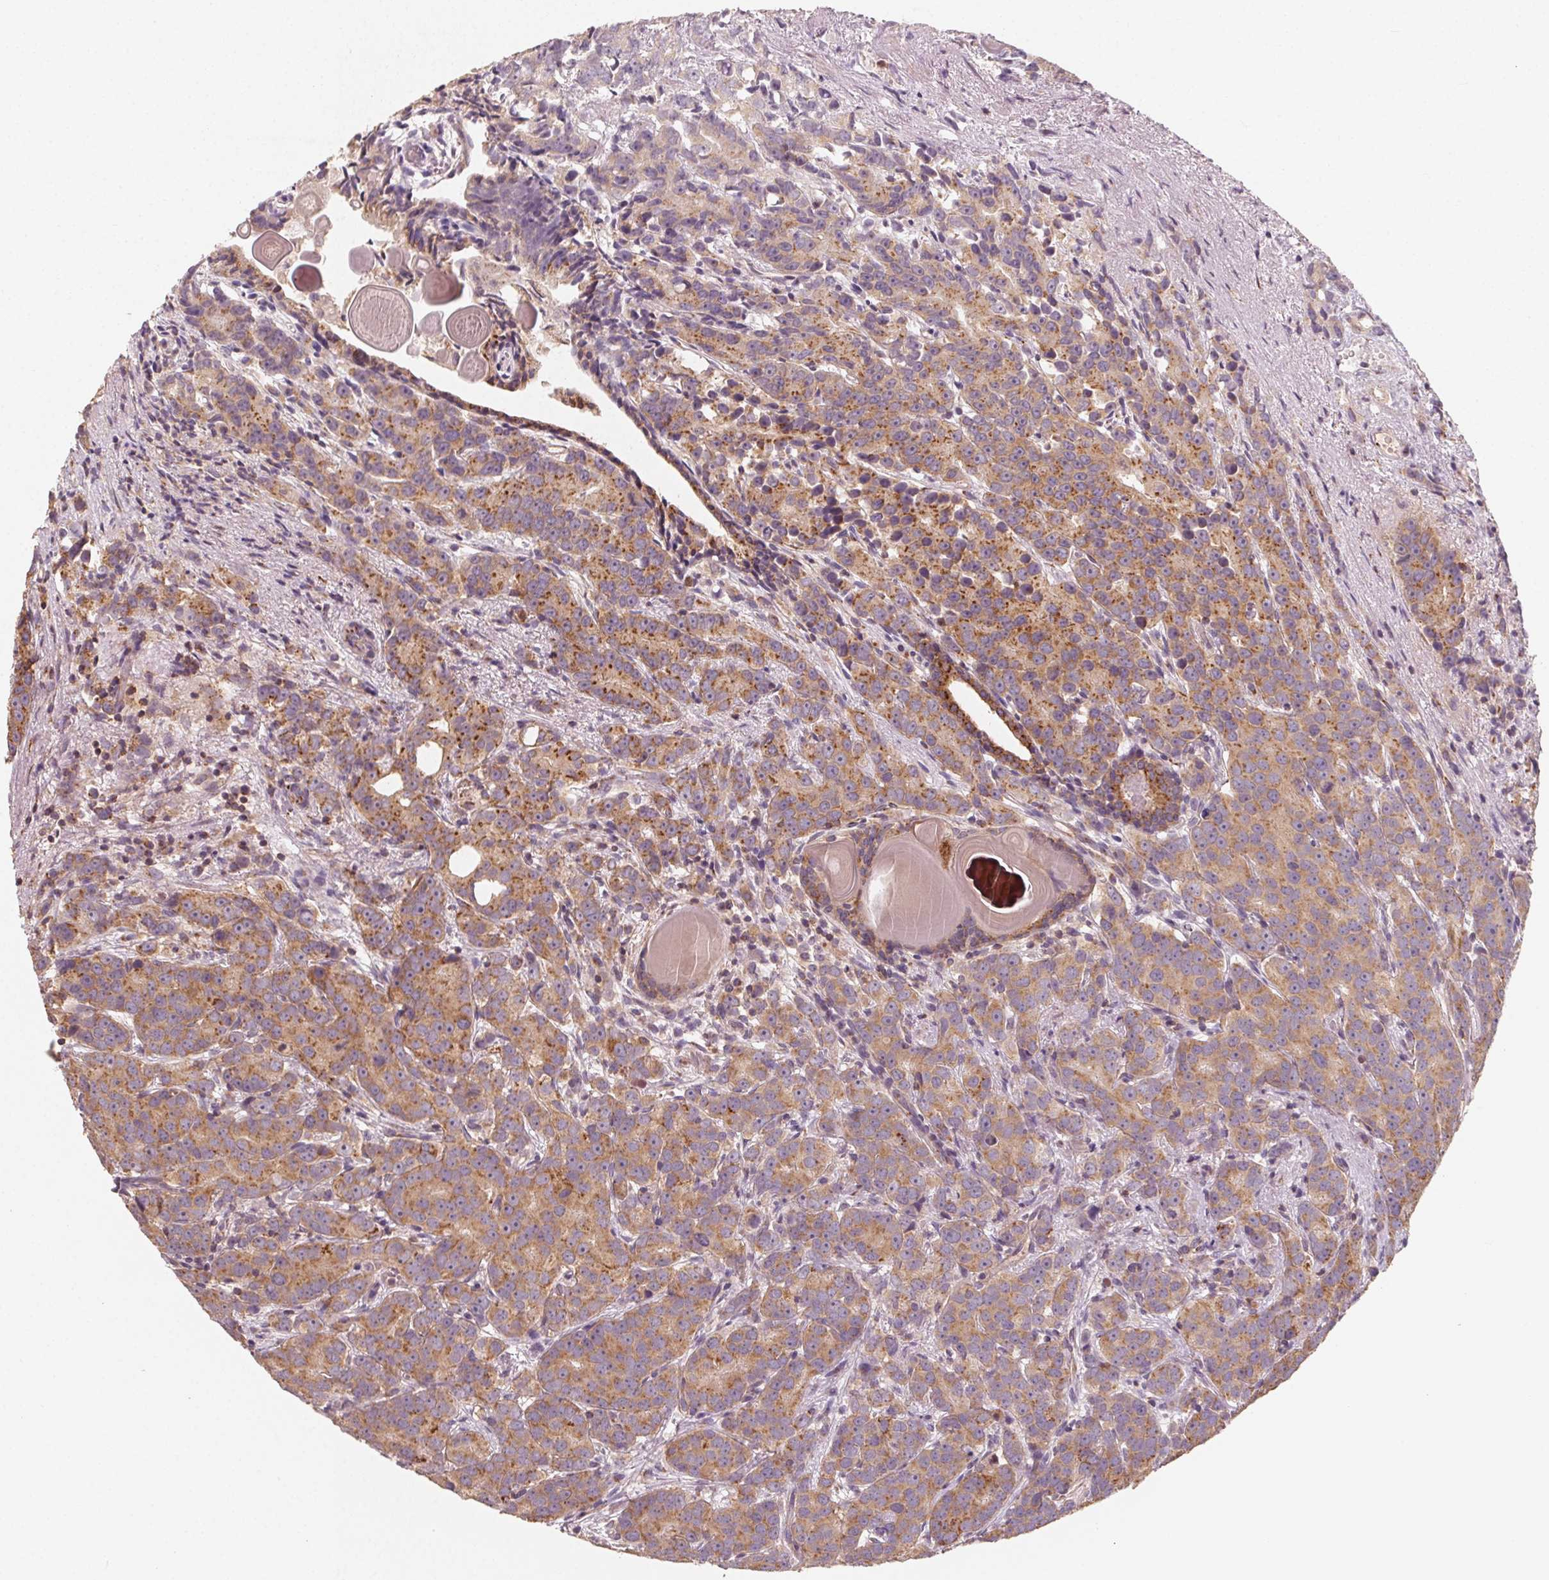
{"staining": {"intensity": "moderate", "quantity": ">75%", "location": "cytoplasmic/membranous"}, "tissue": "prostate cancer", "cell_type": "Tumor cells", "image_type": "cancer", "snomed": [{"axis": "morphology", "description": "Adenocarcinoma, High grade"}, {"axis": "topography", "description": "Prostate"}], "caption": "Protein staining by immunohistochemistry shows moderate cytoplasmic/membranous positivity in about >75% of tumor cells in prostate cancer (high-grade adenocarcinoma).", "gene": "AP1S1", "patient": {"sex": "male", "age": 90}}